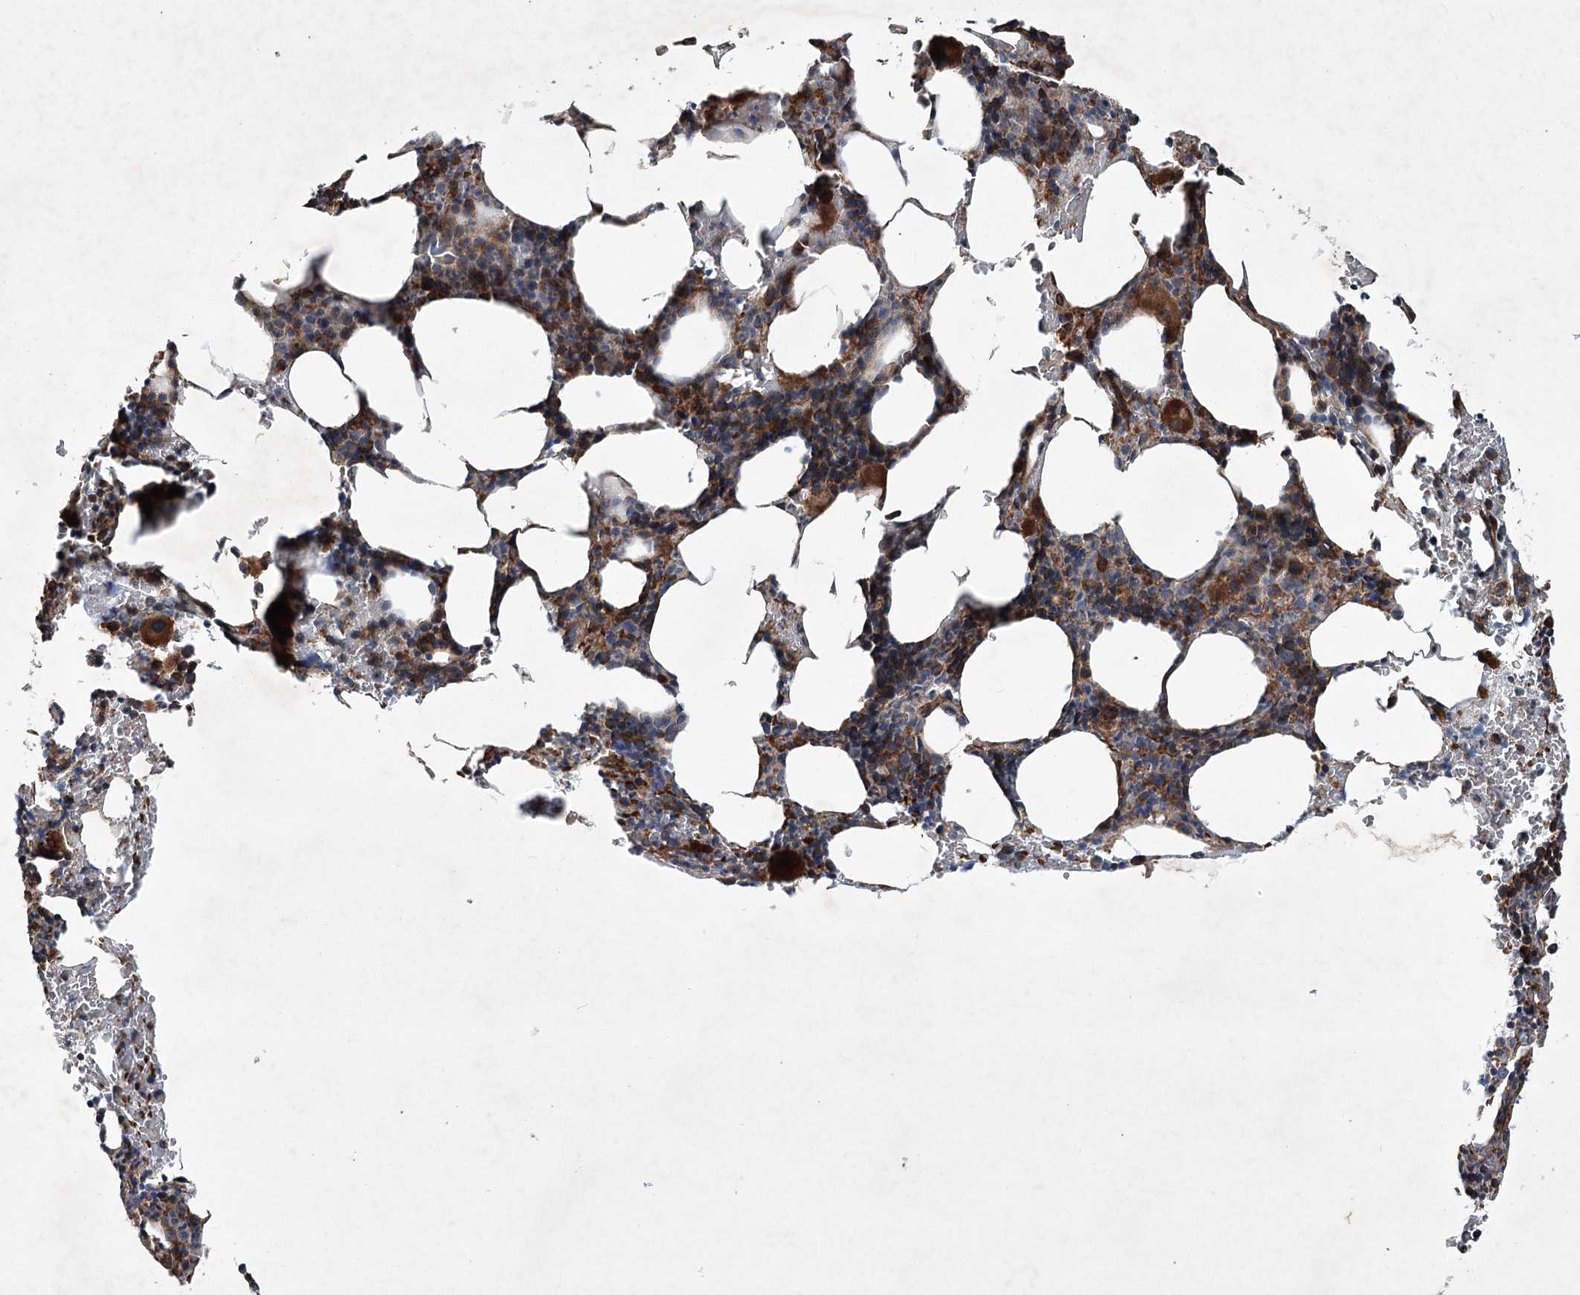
{"staining": {"intensity": "strong", "quantity": "25%-75%", "location": "cytoplasmic/membranous"}, "tissue": "bone marrow", "cell_type": "Hematopoietic cells", "image_type": "normal", "snomed": [{"axis": "morphology", "description": "Normal tissue, NOS"}, {"axis": "topography", "description": "Bone marrow"}], "caption": "DAB immunohistochemical staining of benign bone marrow displays strong cytoplasmic/membranous protein staining in approximately 25%-75% of hematopoietic cells.", "gene": "SERINC5", "patient": {"sex": "male", "age": 62}}